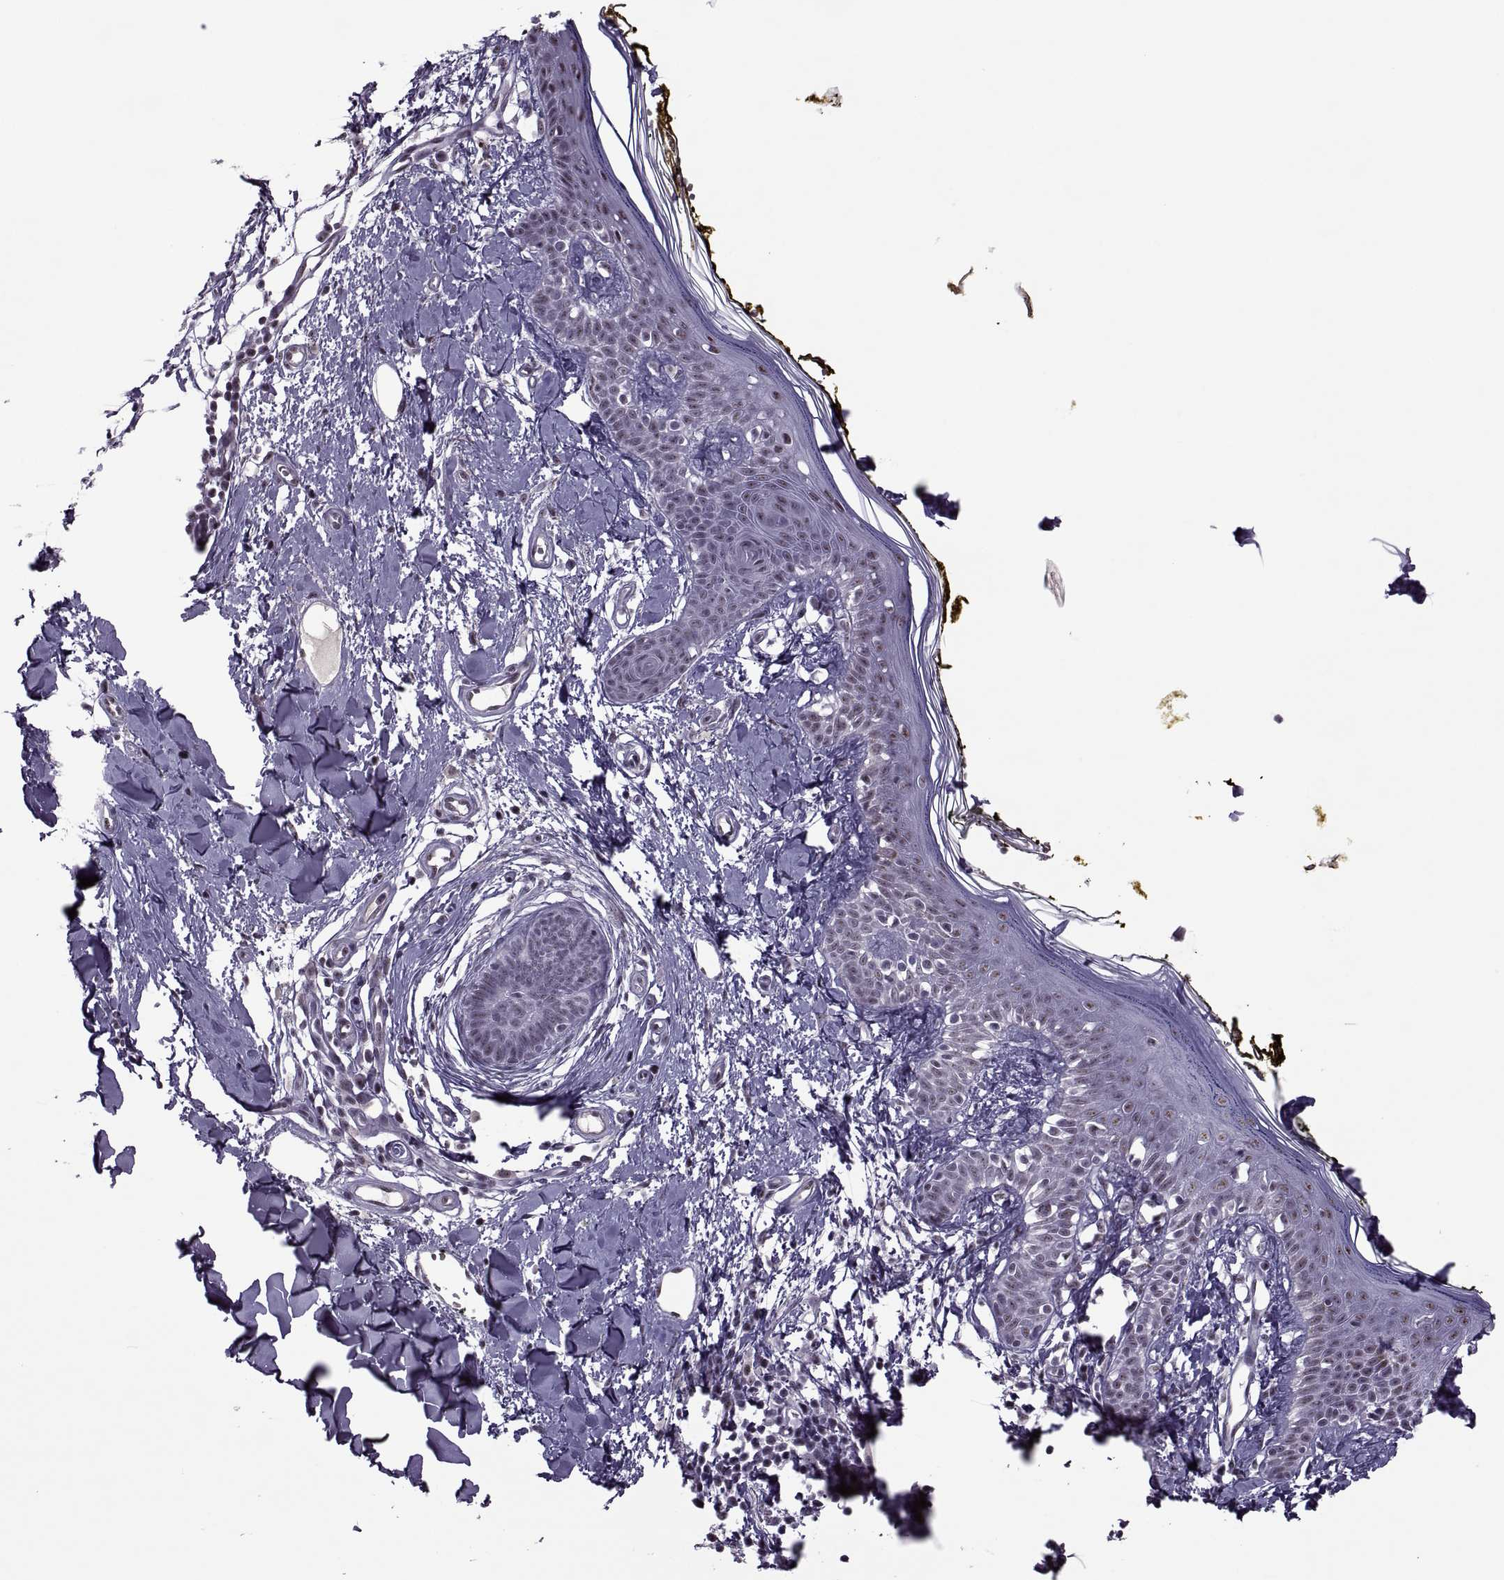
{"staining": {"intensity": "negative", "quantity": "none", "location": "none"}, "tissue": "skin", "cell_type": "Fibroblasts", "image_type": "normal", "snomed": [{"axis": "morphology", "description": "Normal tissue, NOS"}, {"axis": "topography", "description": "Skin"}], "caption": "Immunohistochemical staining of normal skin reveals no significant staining in fibroblasts. (DAB (3,3'-diaminobenzidine) immunohistochemistry (IHC) visualized using brightfield microscopy, high magnification).", "gene": "MAGEA4", "patient": {"sex": "male", "age": 76}}